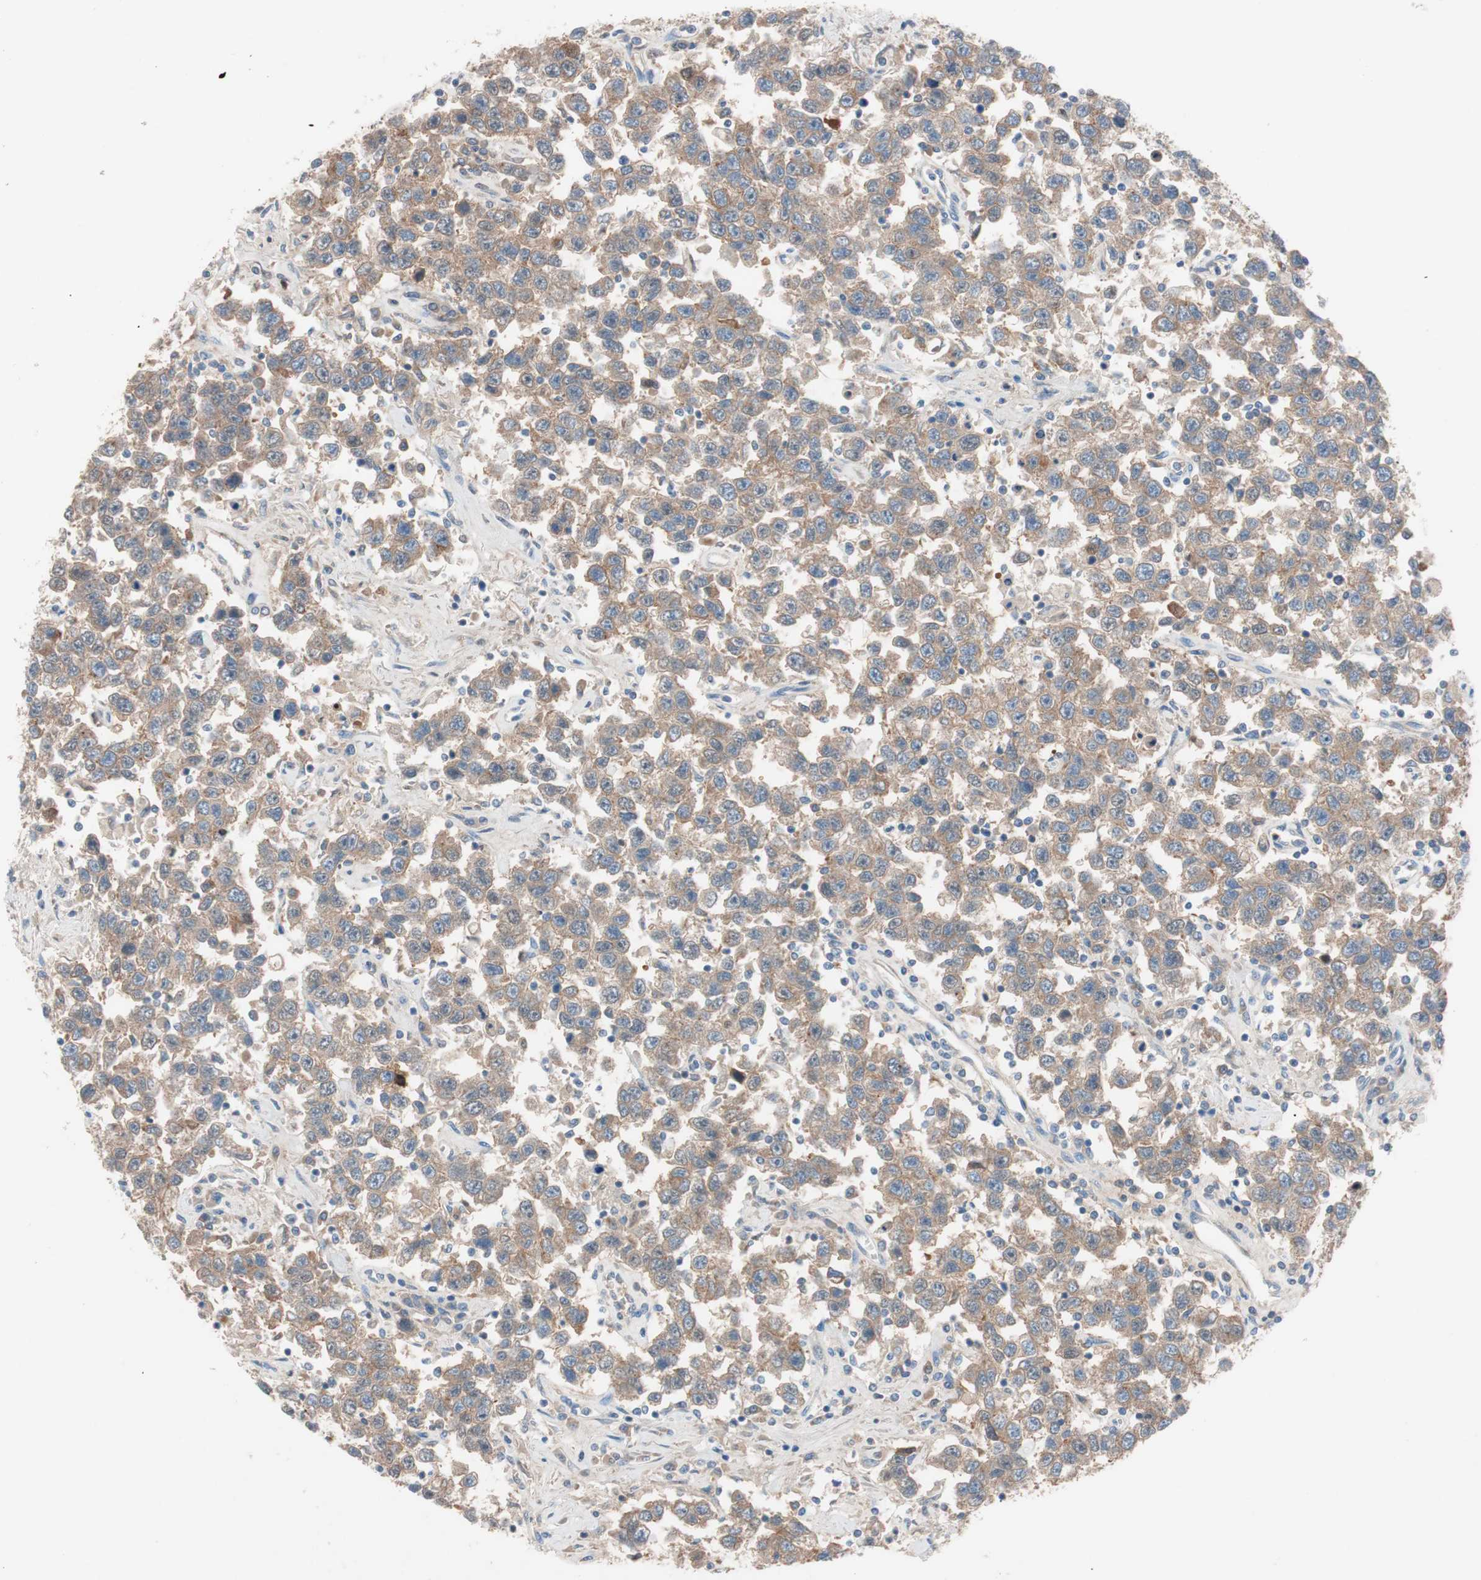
{"staining": {"intensity": "moderate", "quantity": ">75%", "location": "cytoplasmic/membranous"}, "tissue": "testis cancer", "cell_type": "Tumor cells", "image_type": "cancer", "snomed": [{"axis": "morphology", "description": "Seminoma, NOS"}, {"axis": "topography", "description": "Testis"}], "caption": "Immunohistochemistry (IHC) micrograph of neoplastic tissue: testis cancer stained using immunohistochemistry (IHC) reveals medium levels of moderate protein expression localized specifically in the cytoplasmic/membranous of tumor cells, appearing as a cytoplasmic/membranous brown color.", "gene": "CLEC4D", "patient": {"sex": "male", "age": 41}}